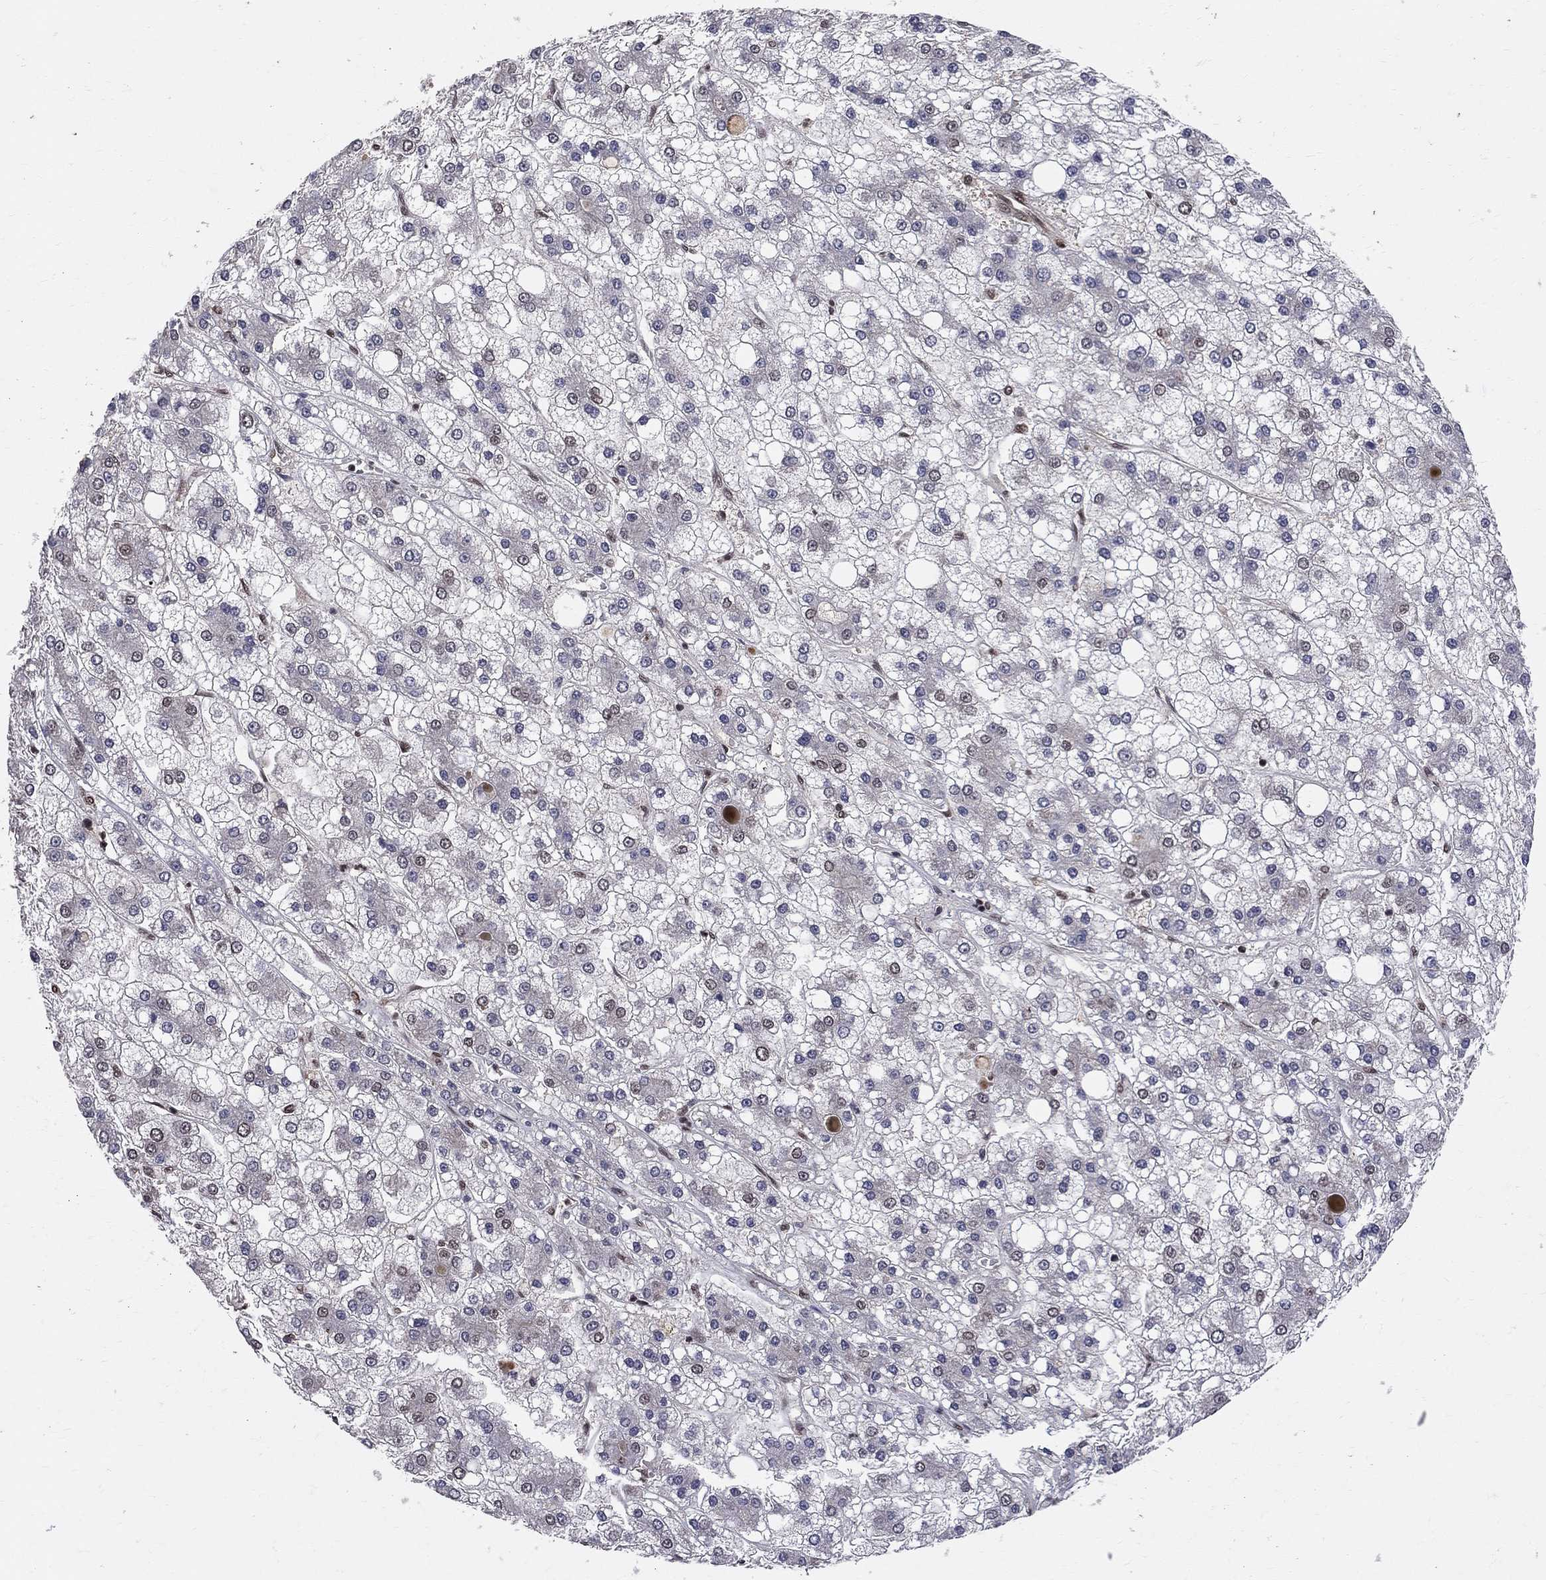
{"staining": {"intensity": "negative", "quantity": "none", "location": "none"}, "tissue": "liver cancer", "cell_type": "Tumor cells", "image_type": "cancer", "snomed": [{"axis": "morphology", "description": "Carcinoma, Hepatocellular, NOS"}, {"axis": "topography", "description": "Liver"}], "caption": "Immunohistochemistry (IHC) image of neoplastic tissue: human liver hepatocellular carcinoma stained with DAB shows no significant protein expression in tumor cells.", "gene": "SAP30L", "patient": {"sex": "male", "age": 73}}